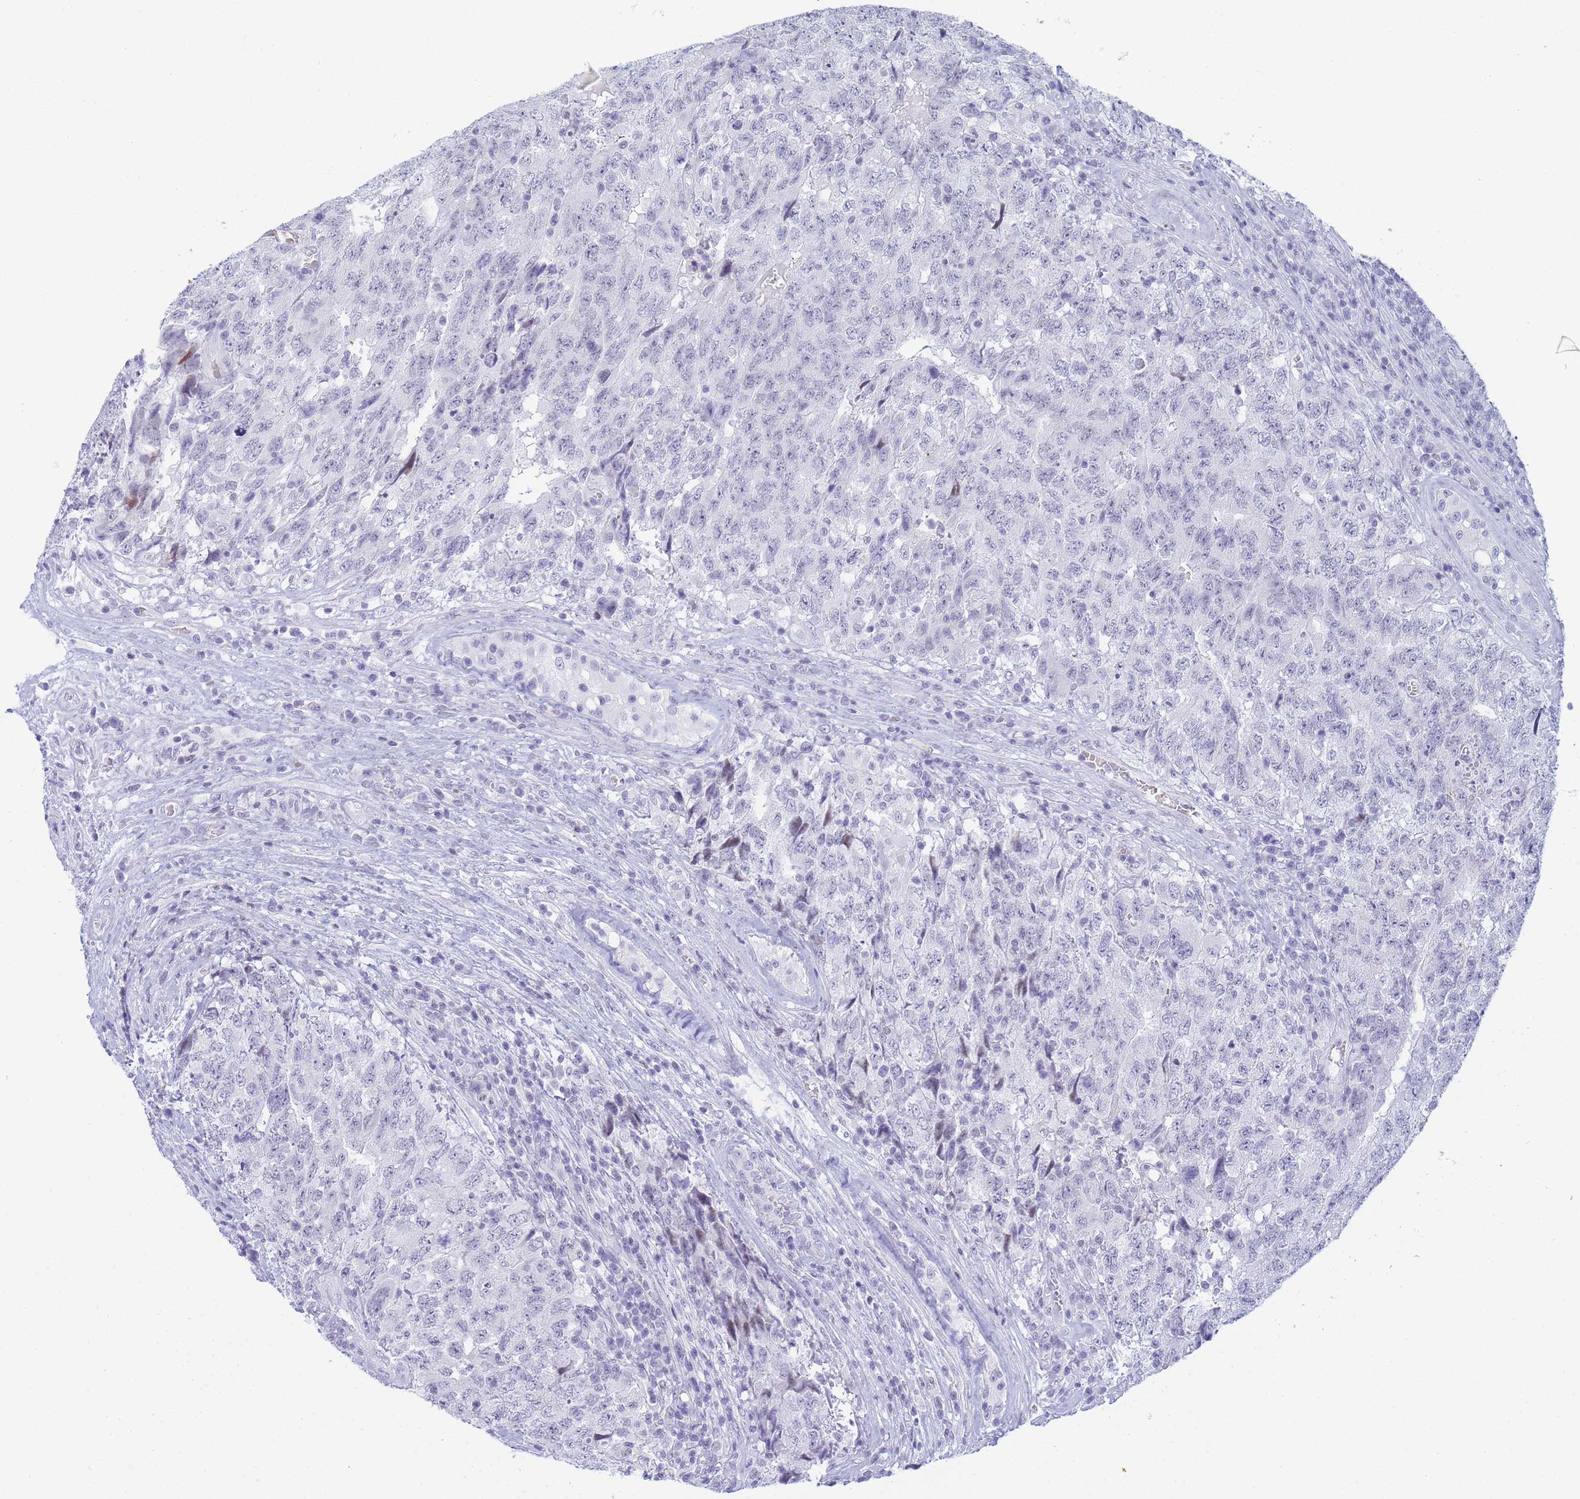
{"staining": {"intensity": "negative", "quantity": "none", "location": "none"}, "tissue": "testis cancer", "cell_type": "Tumor cells", "image_type": "cancer", "snomed": [{"axis": "morphology", "description": "Carcinoma, Embryonal, NOS"}, {"axis": "topography", "description": "Testis"}], "caption": "This histopathology image is of testis embryonal carcinoma stained with immunohistochemistry to label a protein in brown with the nuclei are counter-stained blue. There is no expression in tumor cells.", "gene": "SNX20", "patient": {"sex": "male", "age": 34}}